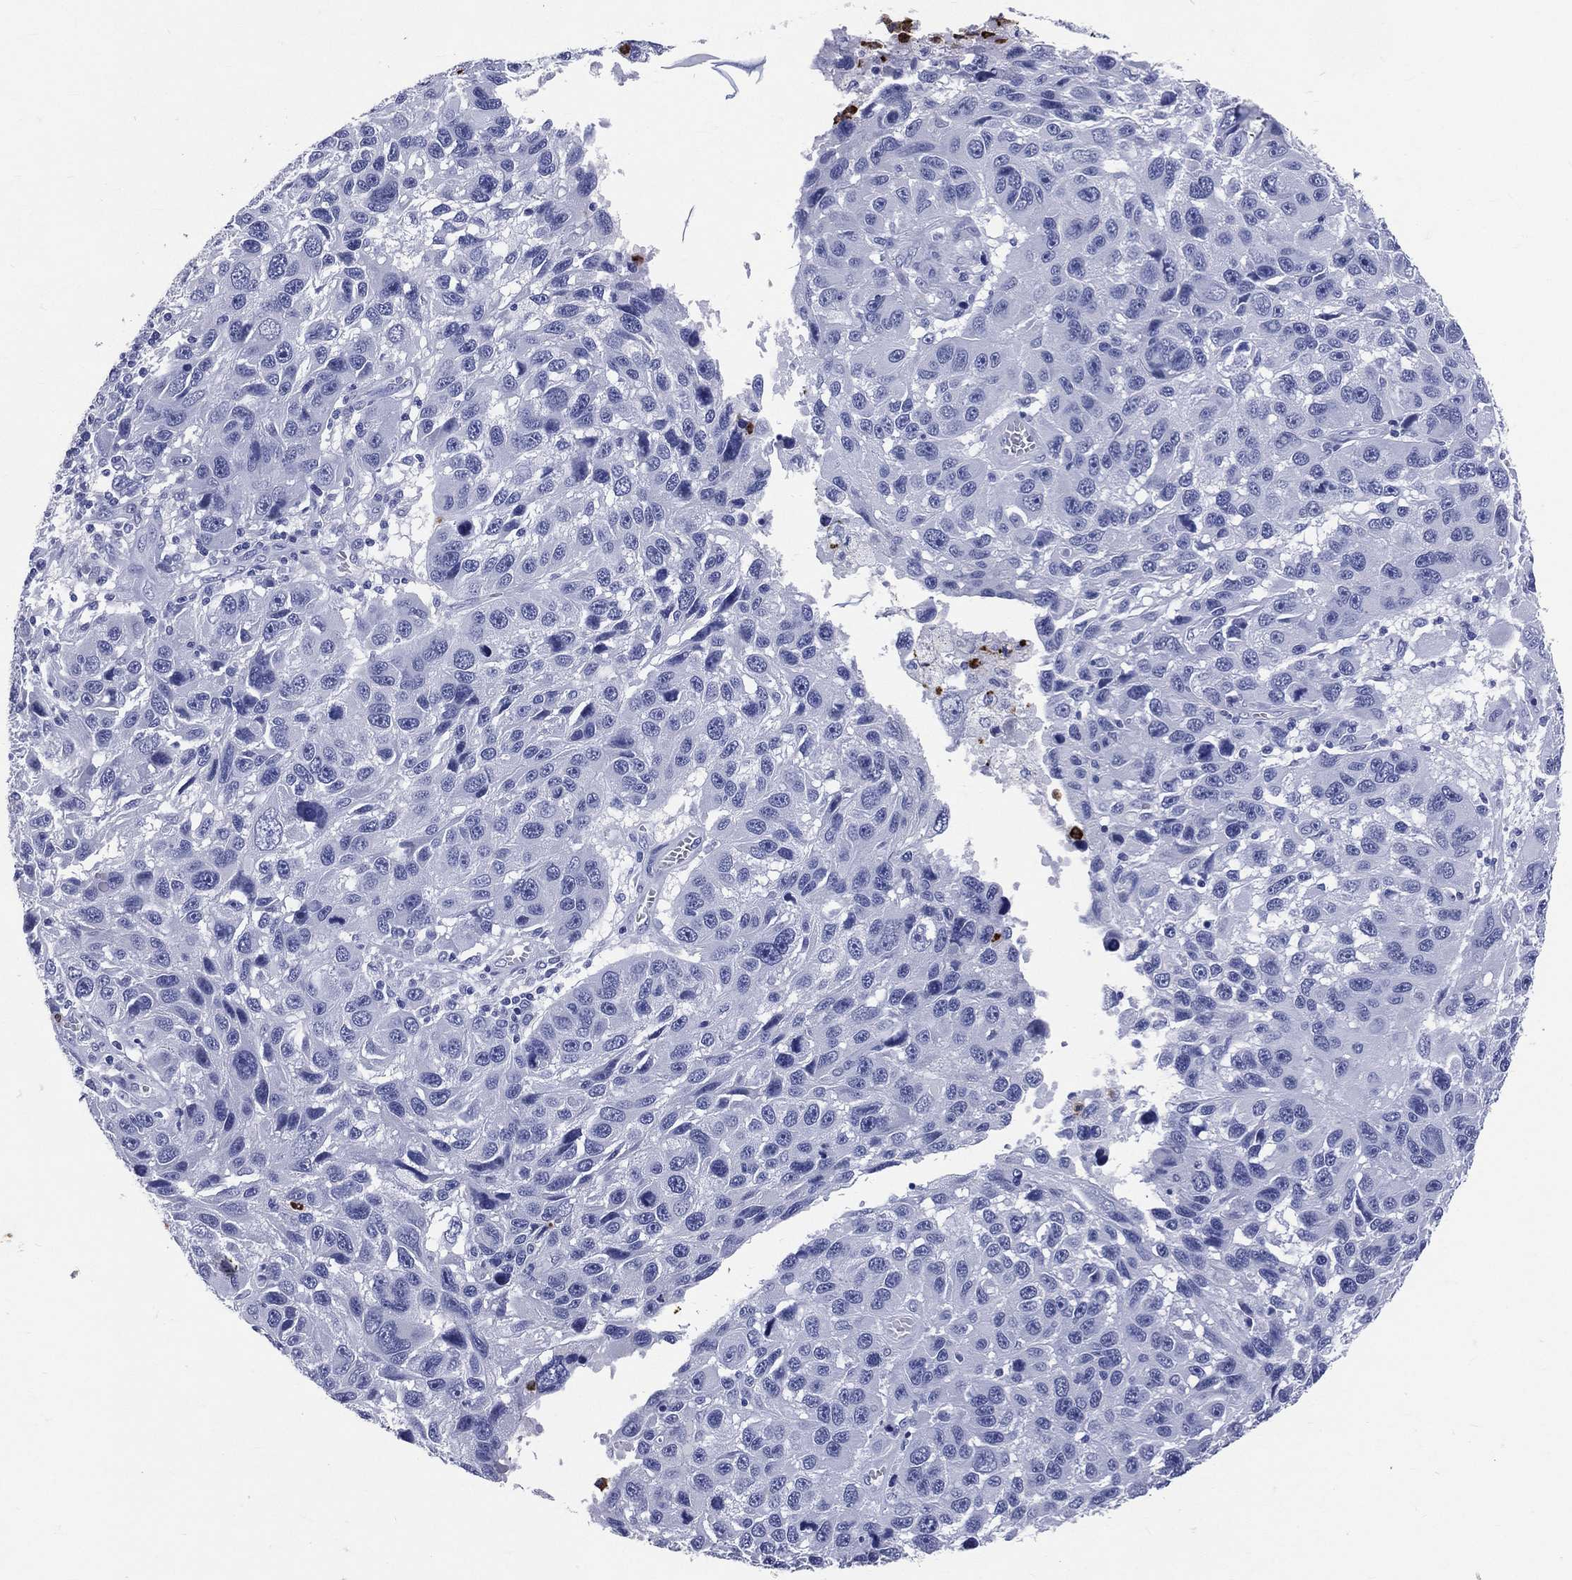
{"staining": {"intensity": "negative", "quantity": "none", "location": "none"}, "tissue": "melanoma", "cell_type": "Tumor cells", "image_type": "cancer", "snomed": [{"axis": "morphology", "description": "Malignant melanoma, NOS"}, {"axis": "topography", "description": "Skin"}], "caption": "This photomicrograph is of malignant melanoma stained with immunohistochemistry to label a protein in brown with the nuclei are counter-stained blue. There is no positivity in tumor cells. (Stains: DAB immunohistochemistry (IHC) with hematoxylin counter stain, Microscopy: brightfield microscopy at high magnification).", "gene": "PGLYRP1", "patient": {"sex": "male", "age": 53}}